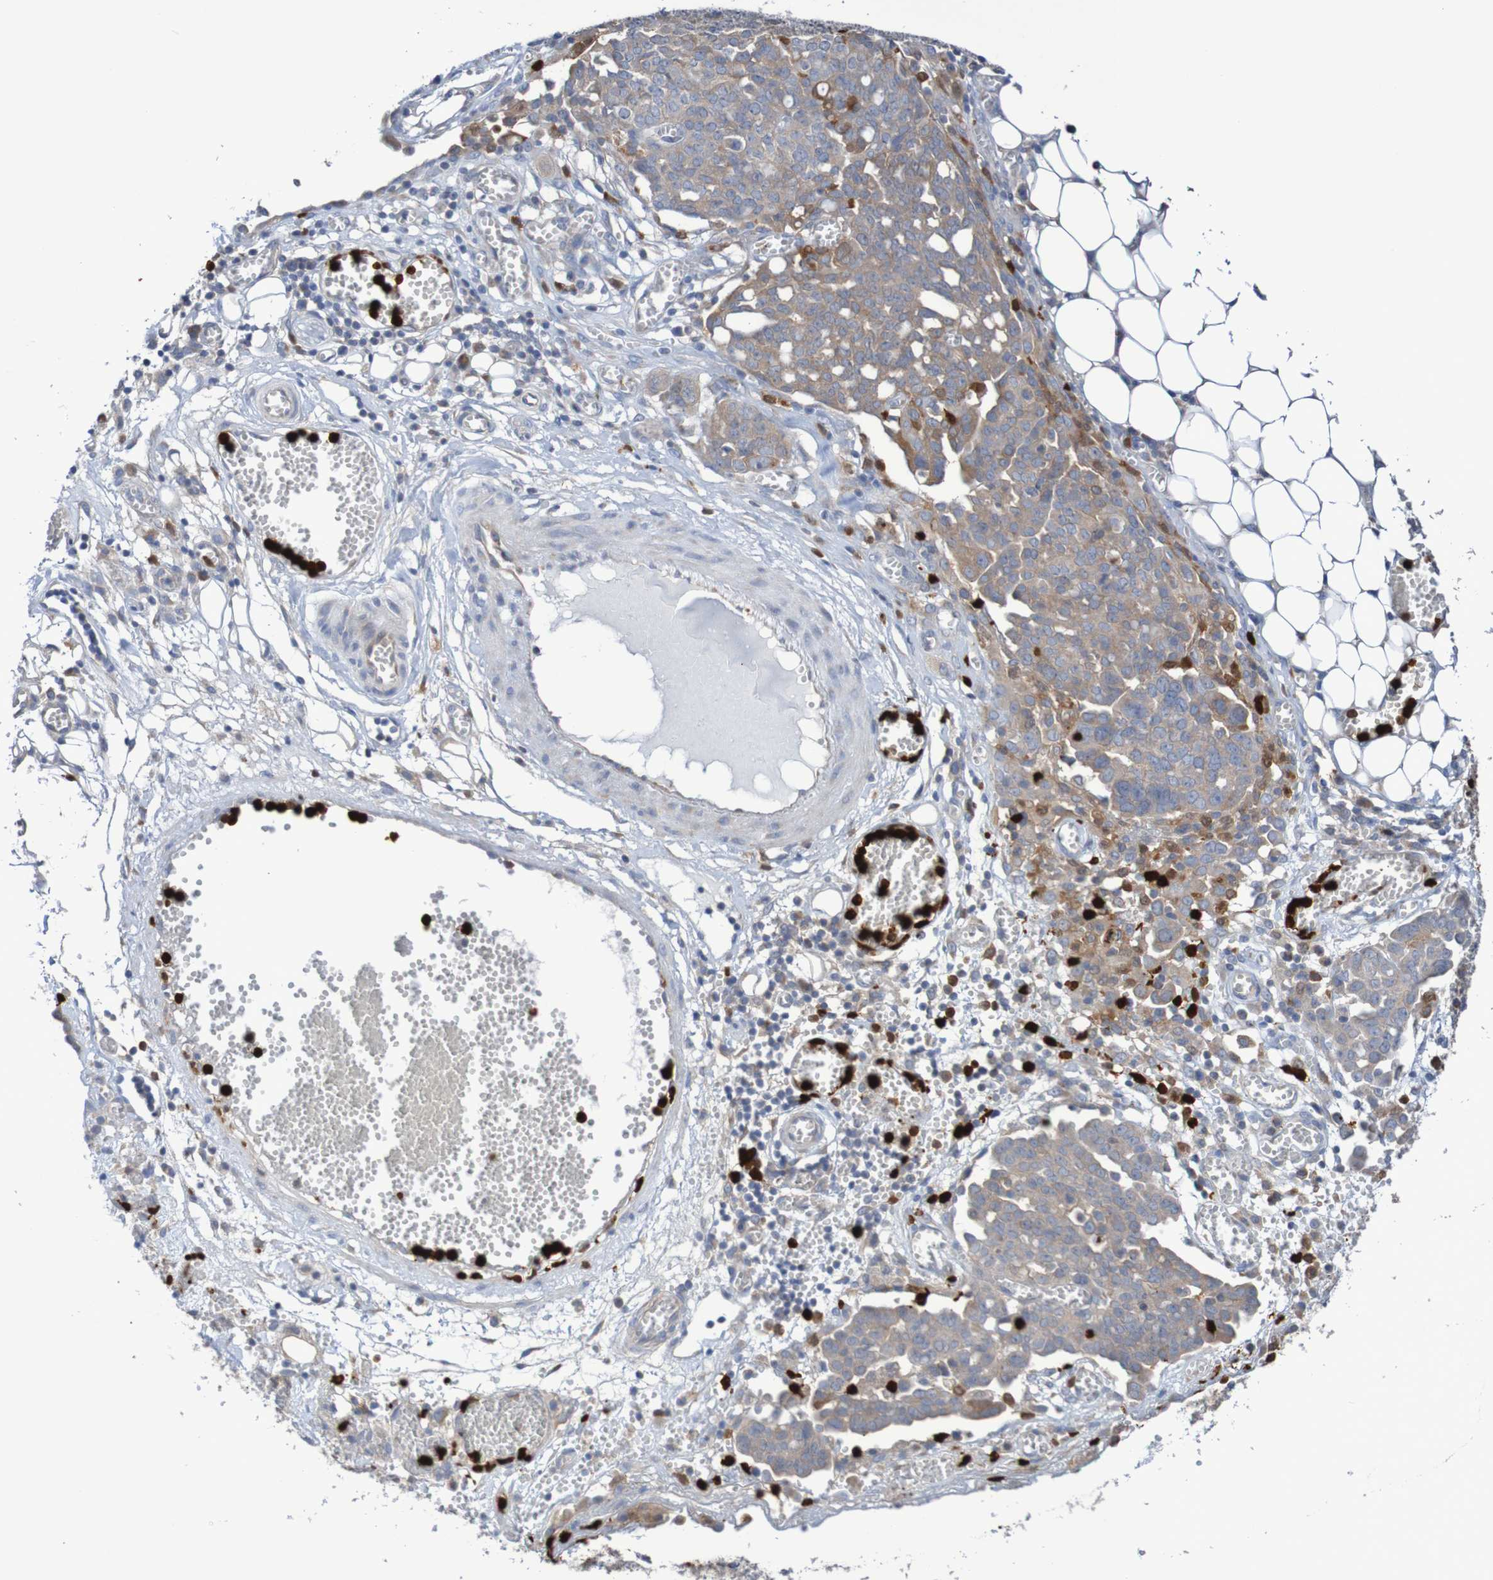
{"staining": {"intensity": "weak", "quantity": ">75%", "location": "cytoplasmic/membranous"}, "tissue": "ovarian cancer", "cell_type": "Tumor cells", "image_type": "cancer", "snomed": [{"axis": "morphology", "description": "Cystadenocarcinoma, serous, NOS"}, {"axis": "topography", "description": "Soft tissue"}, {"axis": "topography", "description": "Ovary"}], "caption": "IHC micrograph of human ovarian cancer (serous cystadenocarcinoma) stained for a protein (brown), which demonstrates low levels of weak cytoplasmic/membranous staining in about >75% of tumor cells.", "gene": "PARP4", "patient": {"sex": "female", "age": 57}}